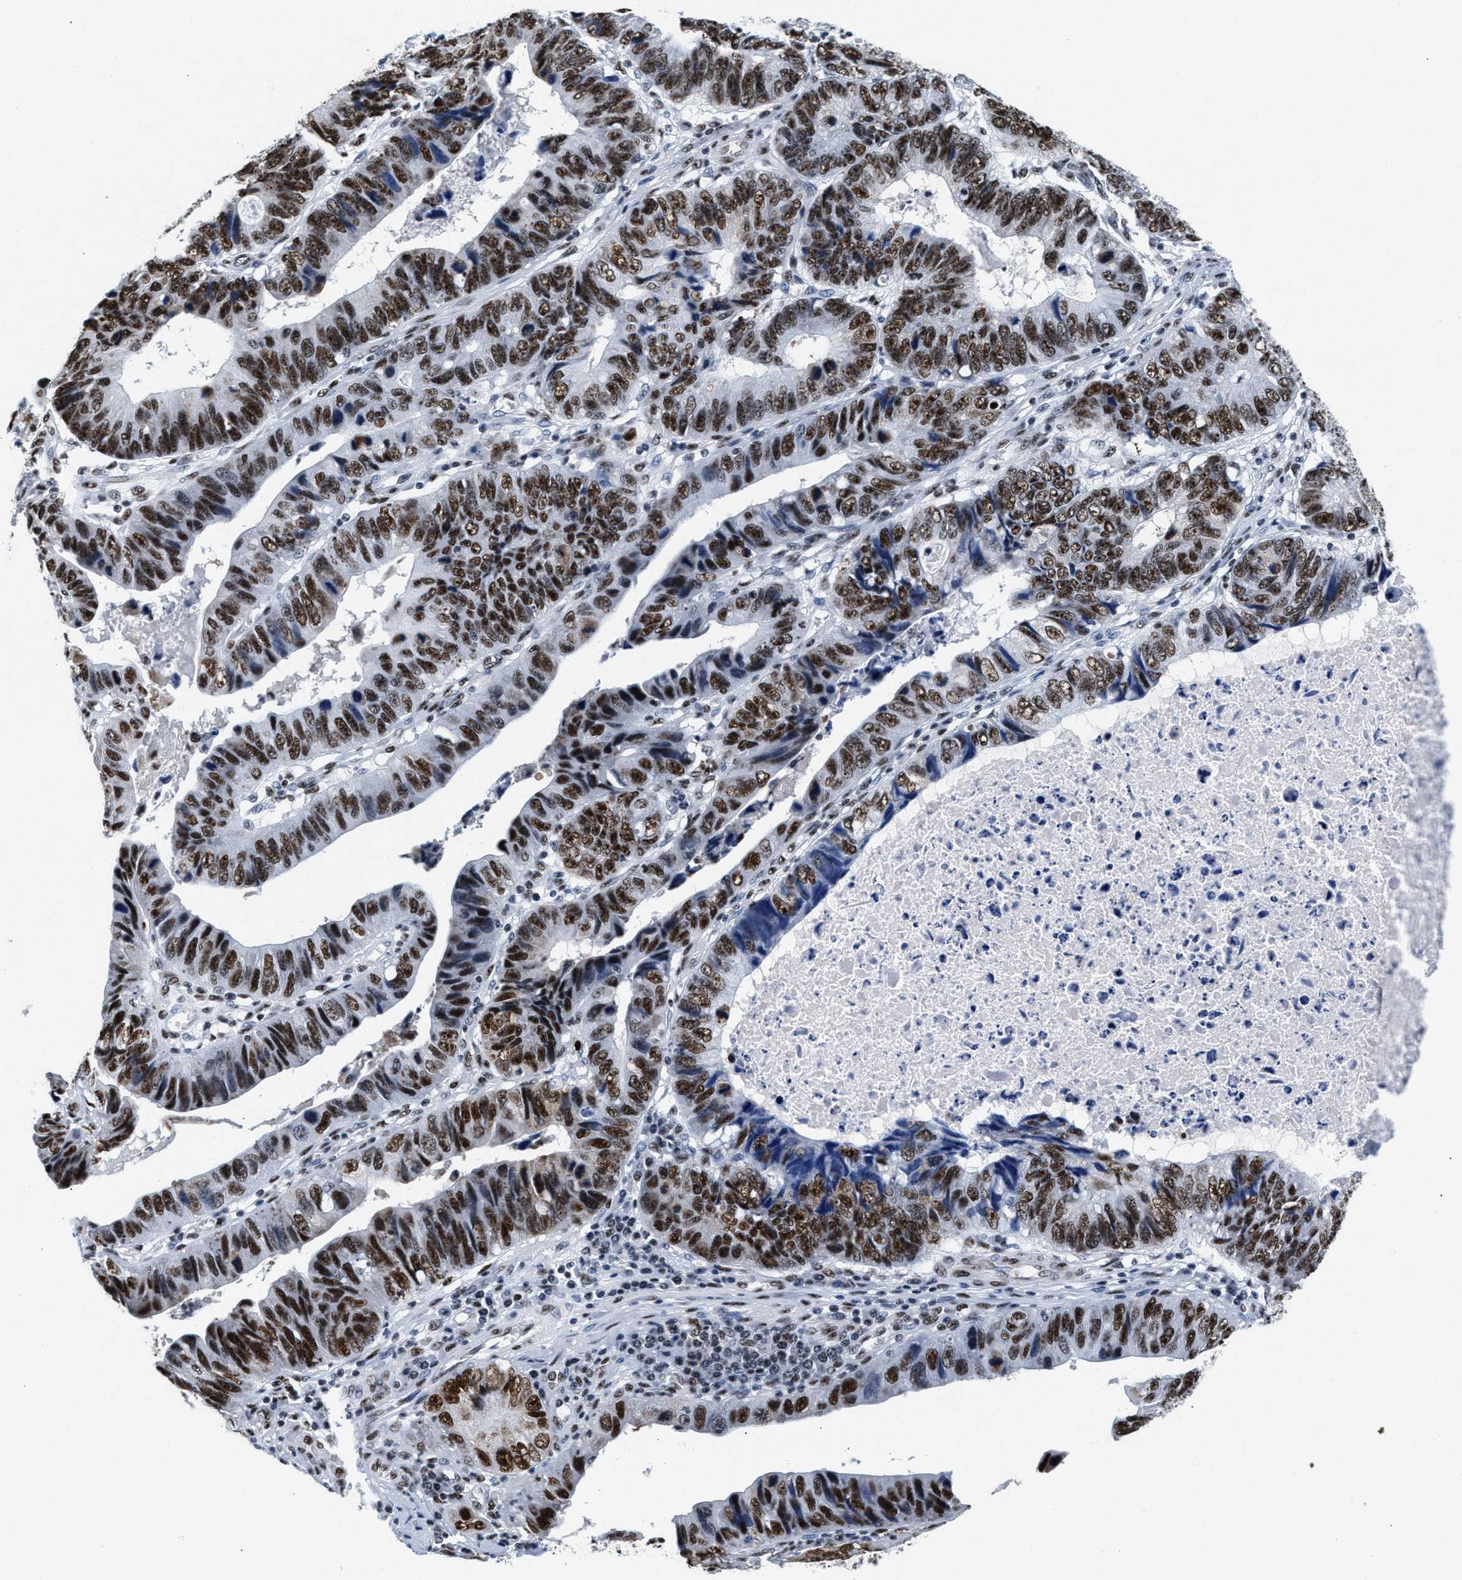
{"staining": {"intensity": "strong", "quantity": ">75%", "location": "nuclear"}, "tissue": "stomach cancer", "cell_type": "Tumor cells", "image_type": "cancer", "snomed": [{"axis": "morphology", "description": "Adenocarcinoma, NOS"}, {"axis": "topography", "description": "Stomach"}], "caption": "High-magnification brightfield microscopy of stomach cancer stained with DAB (3,3'-diaminobenzidine) (brown) and counterstained with hematoxylin (blue). tumor cells exhibit strong nuclear expression is appreciated in about>75% of cells. The staining was performed using DAB (3,3'-diaminobenzidine) to visualize the protein expression in brown, while the nuclei were stained in blue with hematoxylin (Magnification: 20x).", "gene": "RAD50", "patient": {"sex": "male", "age": 59}}